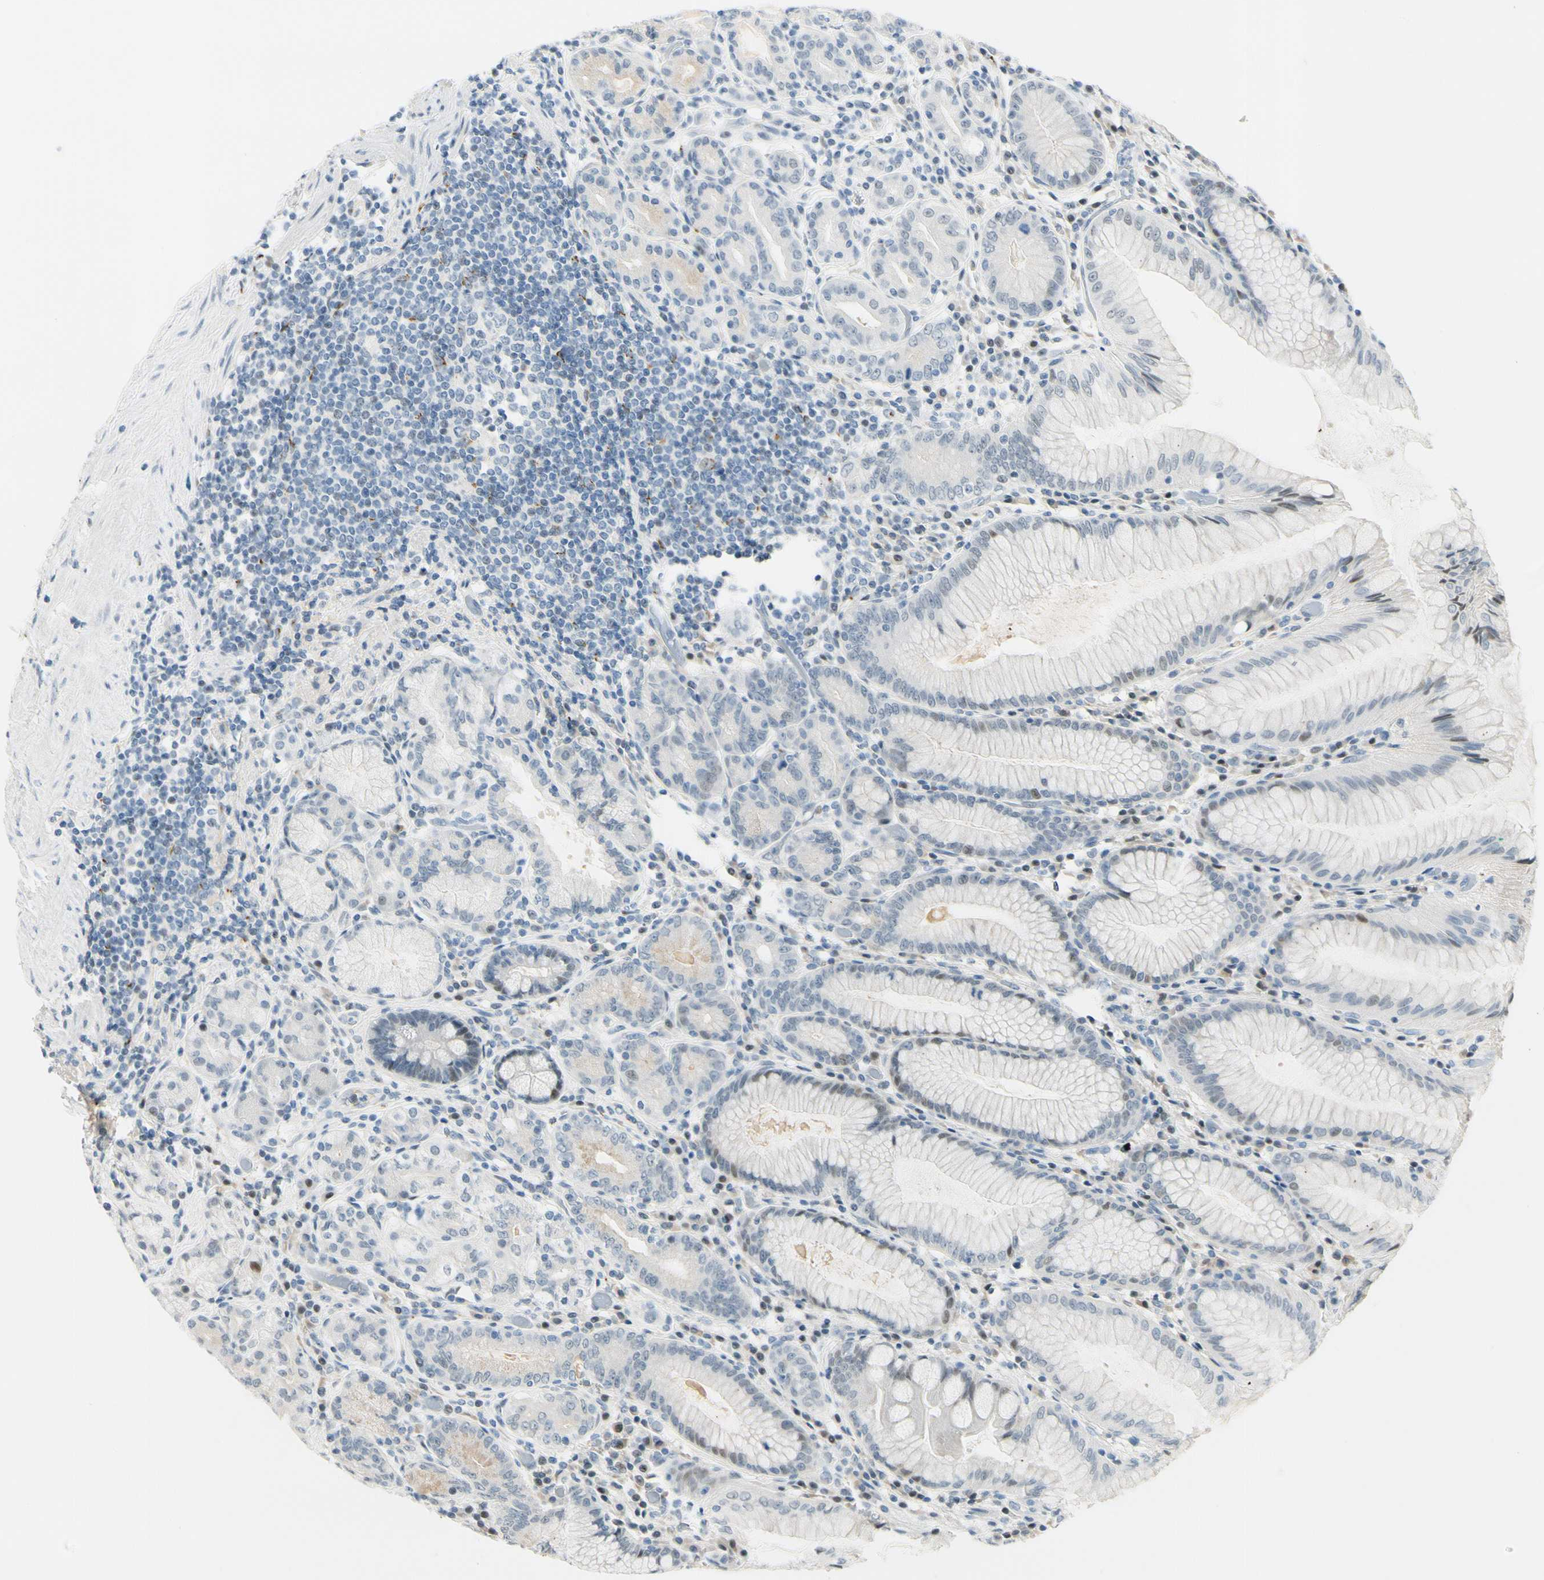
{"staining": {"intensity": "weak", "quantity": "<25%", "location": "nuclear"}, "tissue": "stomach", "cell_type": "Glandular cells", "image_type": "normal", "snomed": [{"axis": "morphology", "description": "Normal tissue, NOS"}, {"axis": "topography", "description": "Stomach, lower"}], "caption": "Immunohistochemistry (IHC) photomicrograph of normal stomach stained for a protein (brown), which demonstrates no expression in glandular cells. Brightfield microscopy of immunohistochemistry stained with DAB (brown) and hematoxylin (blue), captured at high magnification.", "gene": "B4GALNT1", "patient": {"sex": "female", "age": 76}}